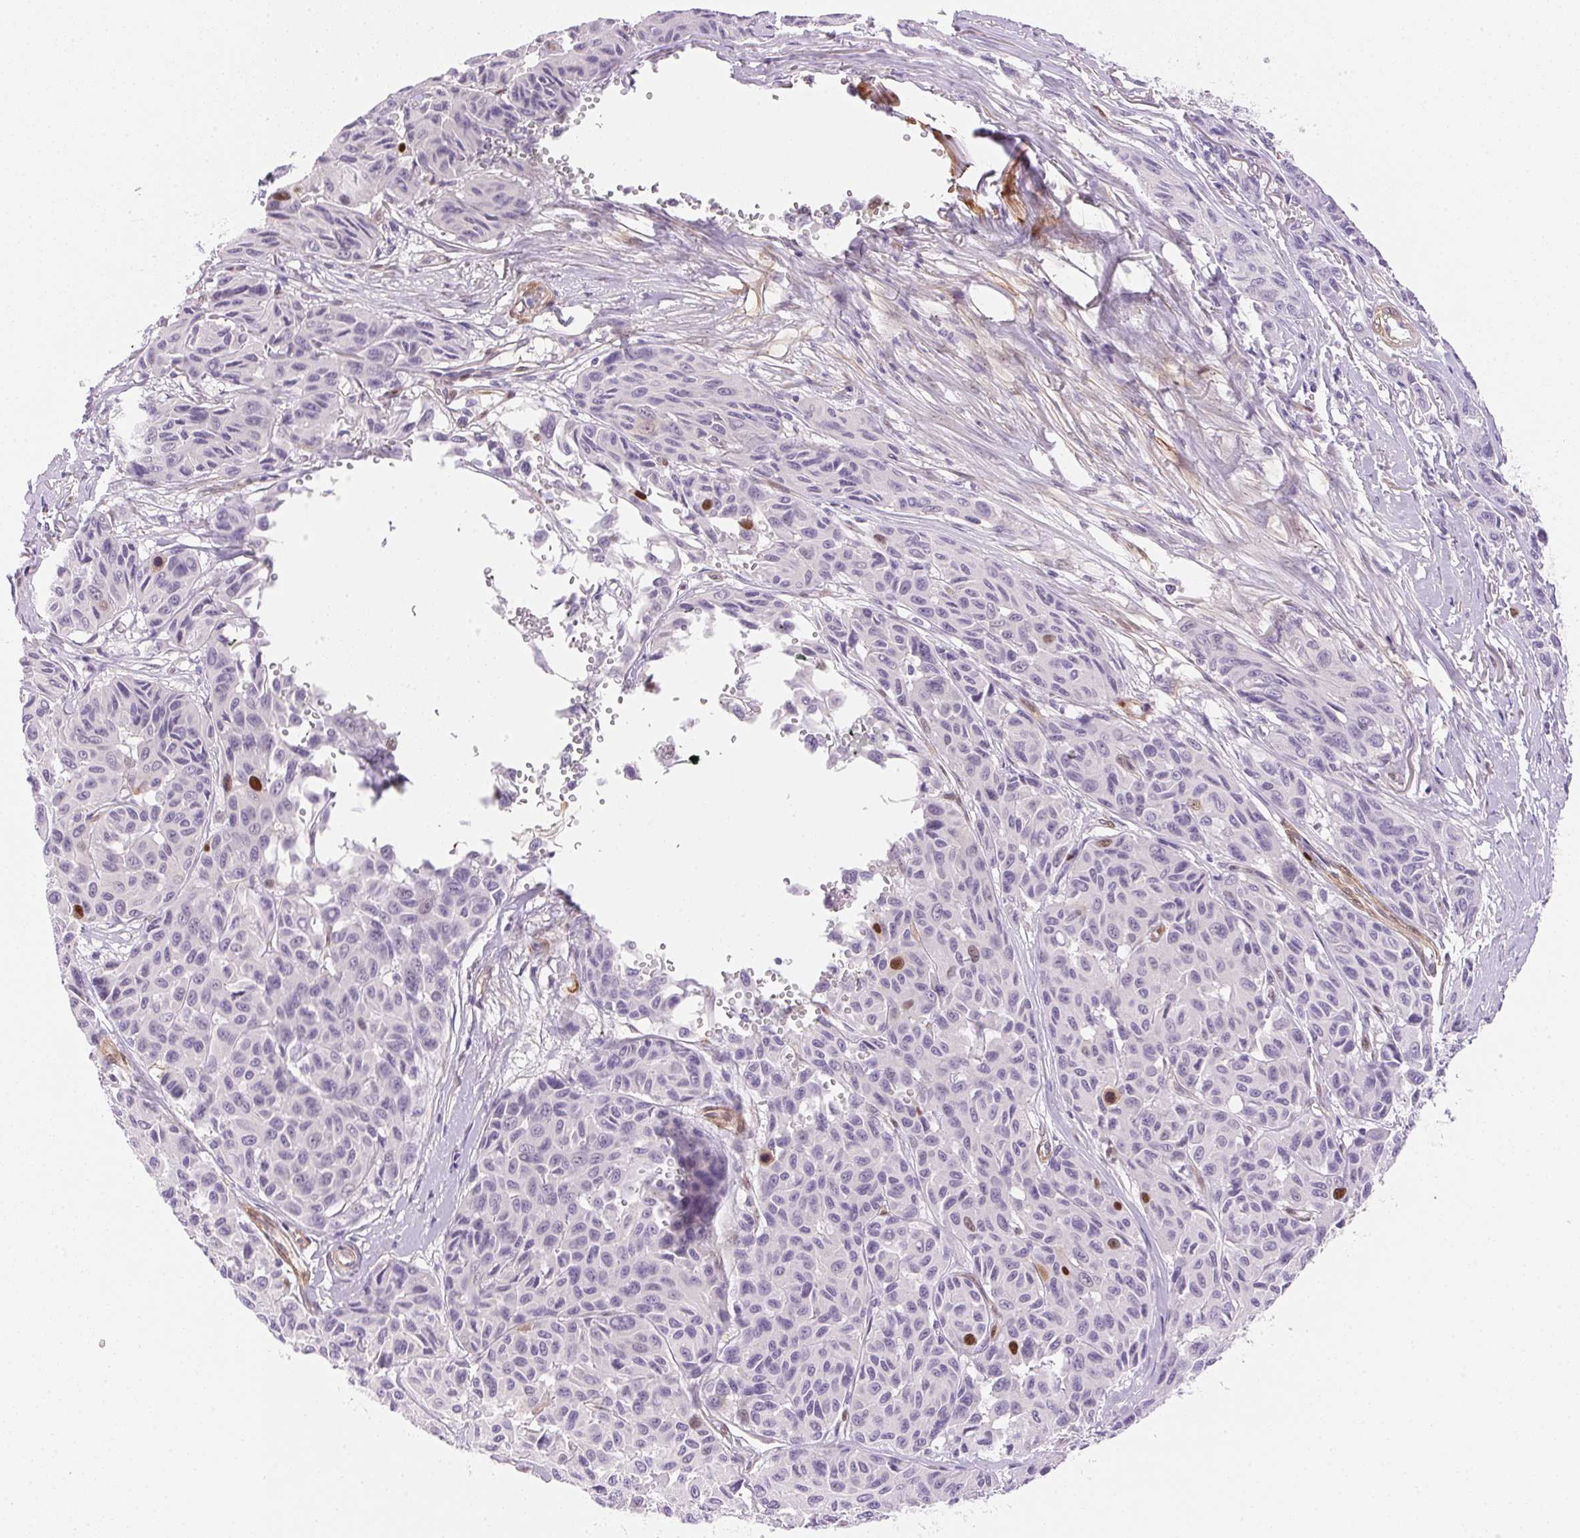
{"staining": {"intensity": "strong", "quantity": "<25%", "location": "nuclear"}, "tissue": "melanoma", "cell_type": "Tumor cells", "image_type": "cancer", "snomed": [{"axis": "morphology", "description": "Malignant melanoma, NOS"}, {"axis": "topography", "description": "Skin"}], "caption": "Human melanoma stained with a brown dye exhibits strong nuclear positive positivity in approximately <25% of tumor cells.", "gene": "SMTN", "patient": {"sex": "female", "age": 66}}